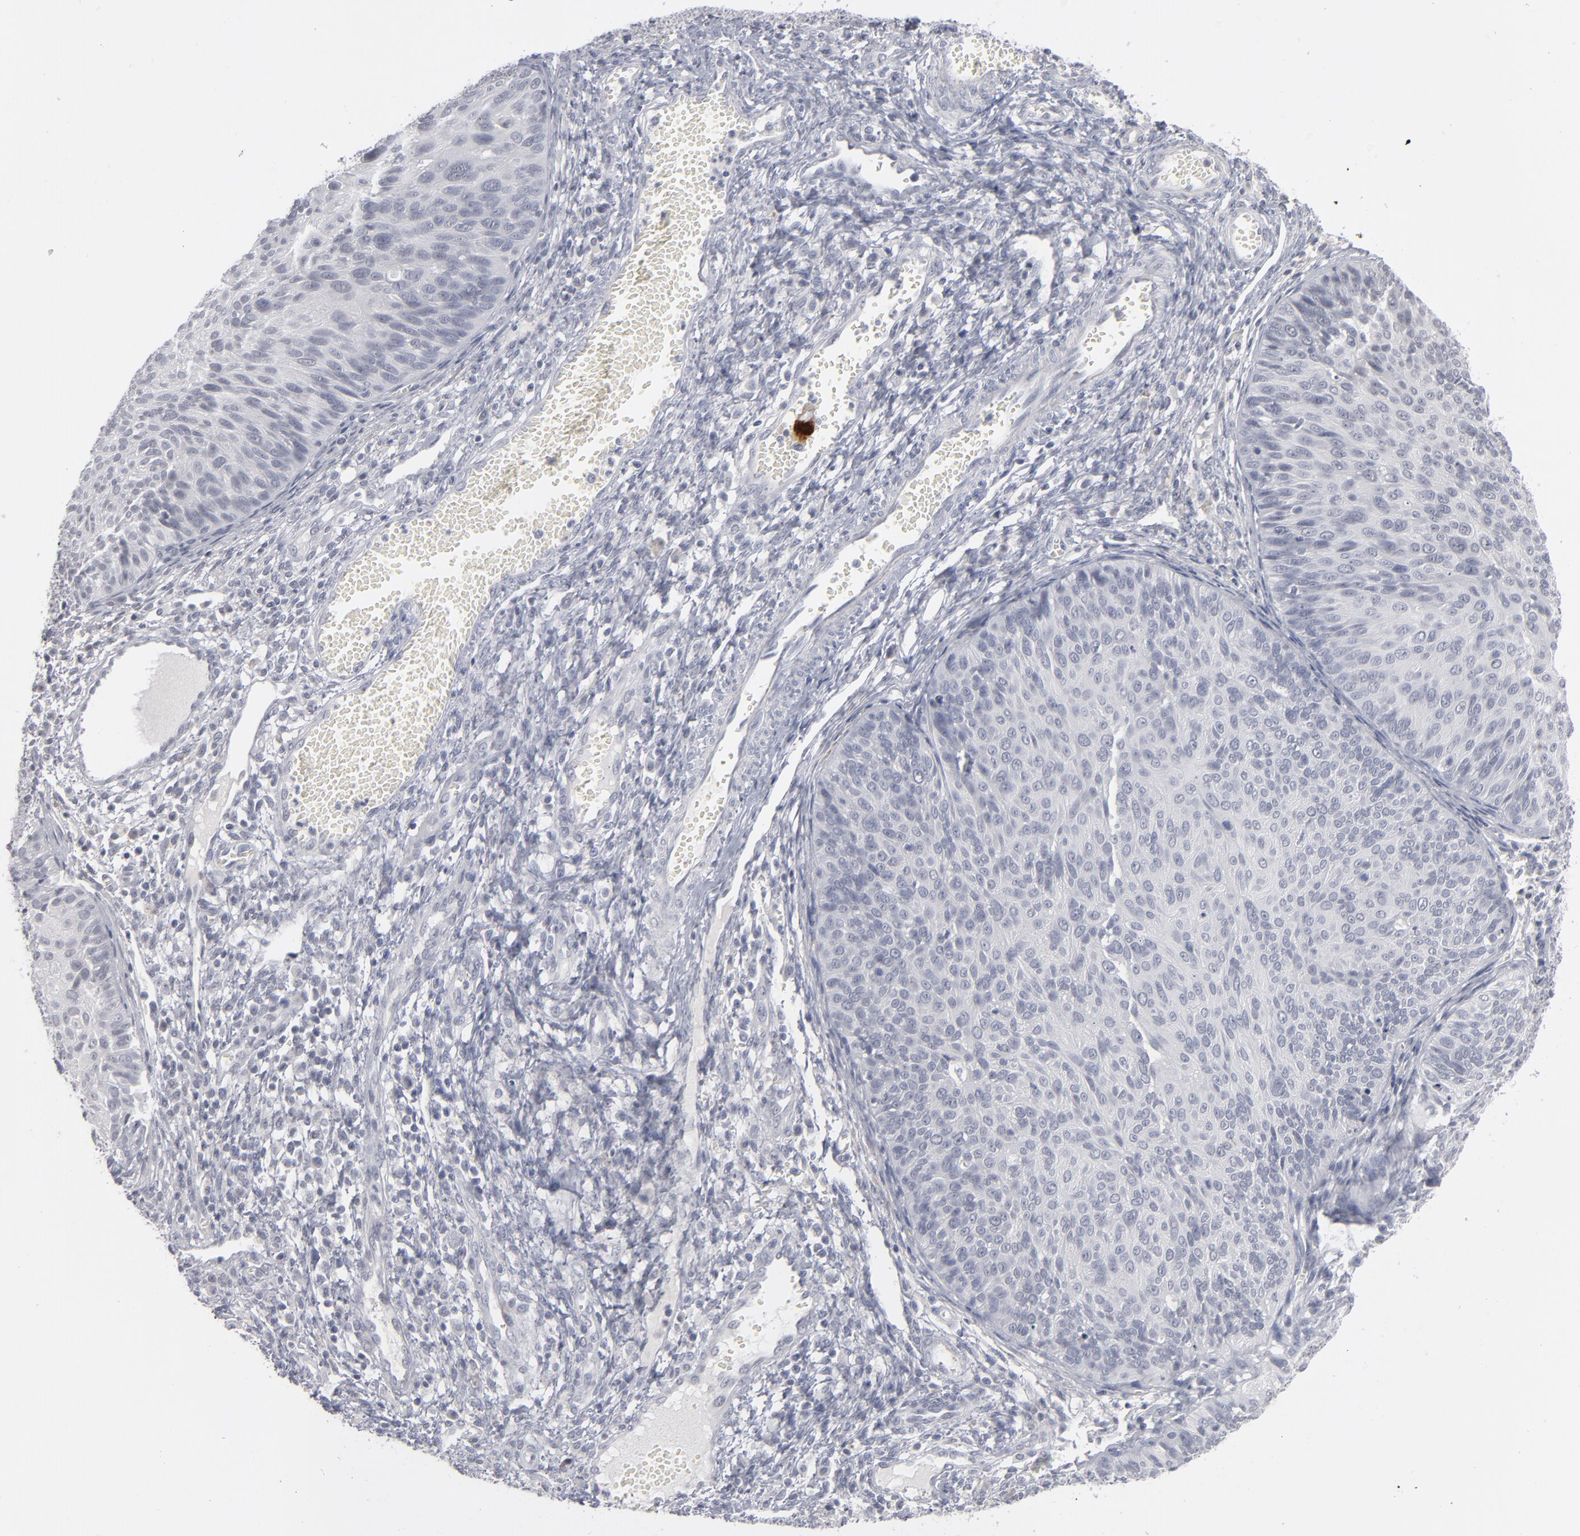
{"staining": {"intensity": "negative", "quantity": "none", "location": "none"}, "tissue": "cervical cancer", "cell_type": "Tumor cells", "image_type": "cancer", "snomed": [{"axis": "morphology", "description": "Squamous cell carcinoma, NOS"}, {"axis": "topography", "description": "Cervix"}], "caption": "Immunohistochemical staining of squamous cell carcinoma (cervical) shows no significant positivity in tumor cells.", "gene": "KIAA1210", "patient": {"sex": "female", "age": 36}}